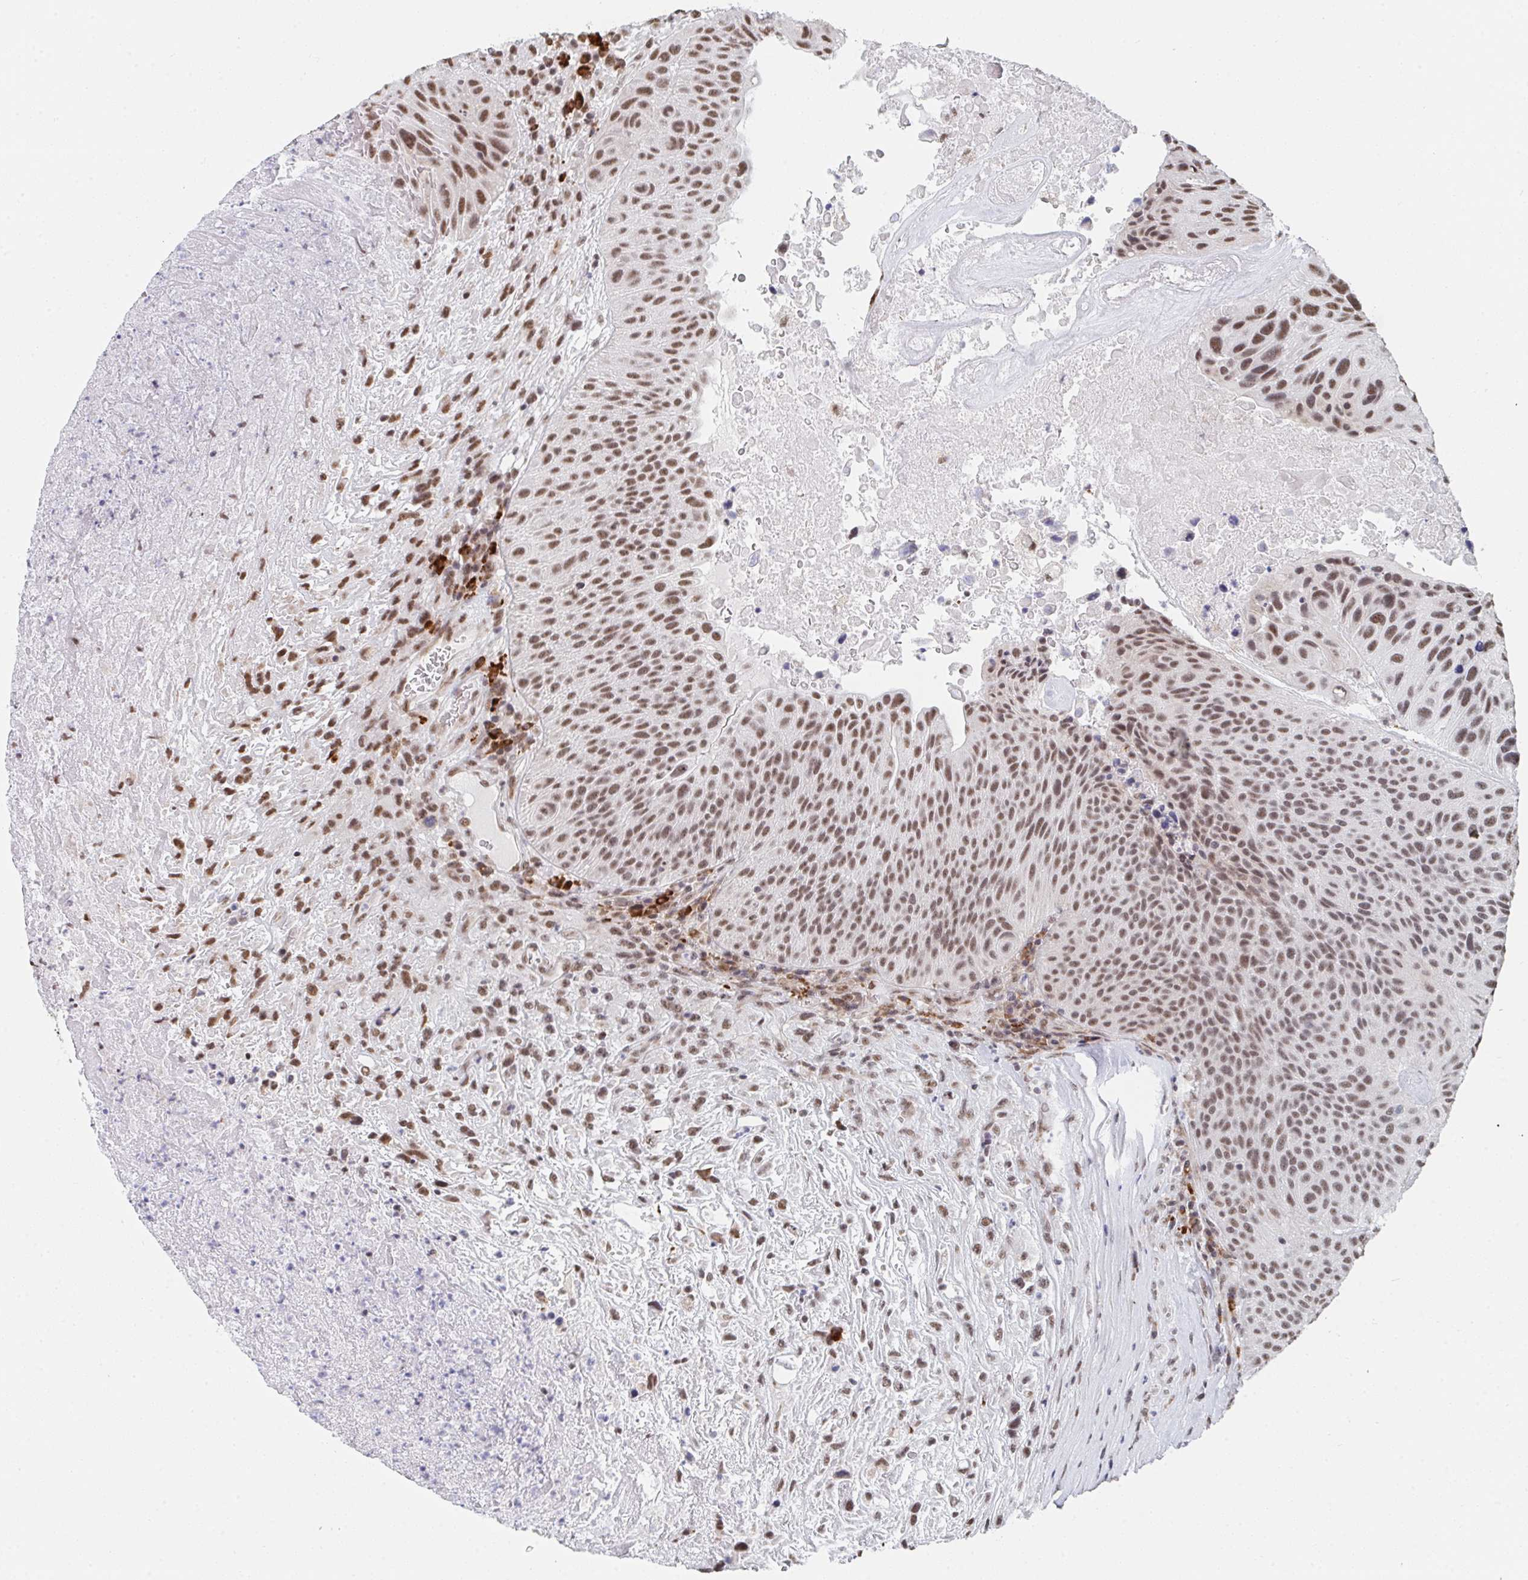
{"staining": {"intensity": "moderate", "quantity": "25%-75%", "location": "nuclear"}, "tissue": "urothelial cancer", "cell_type": "Tumor cells", "image_type": "cancer", "snomed": [{"axis": "morphology", "description": "Urothelial carcinoma, High grade"}, {"axis": "topography", "description": "Urinary bladder"}], "caption": "This image reveals immunohistochemistry staining of human urothelial cancer, with medium moderate nuclear positivity in approximately 25%-75% of tumor cells.", "gene": "MBNL1", "patient": {"sex": "male", "age": 66}}